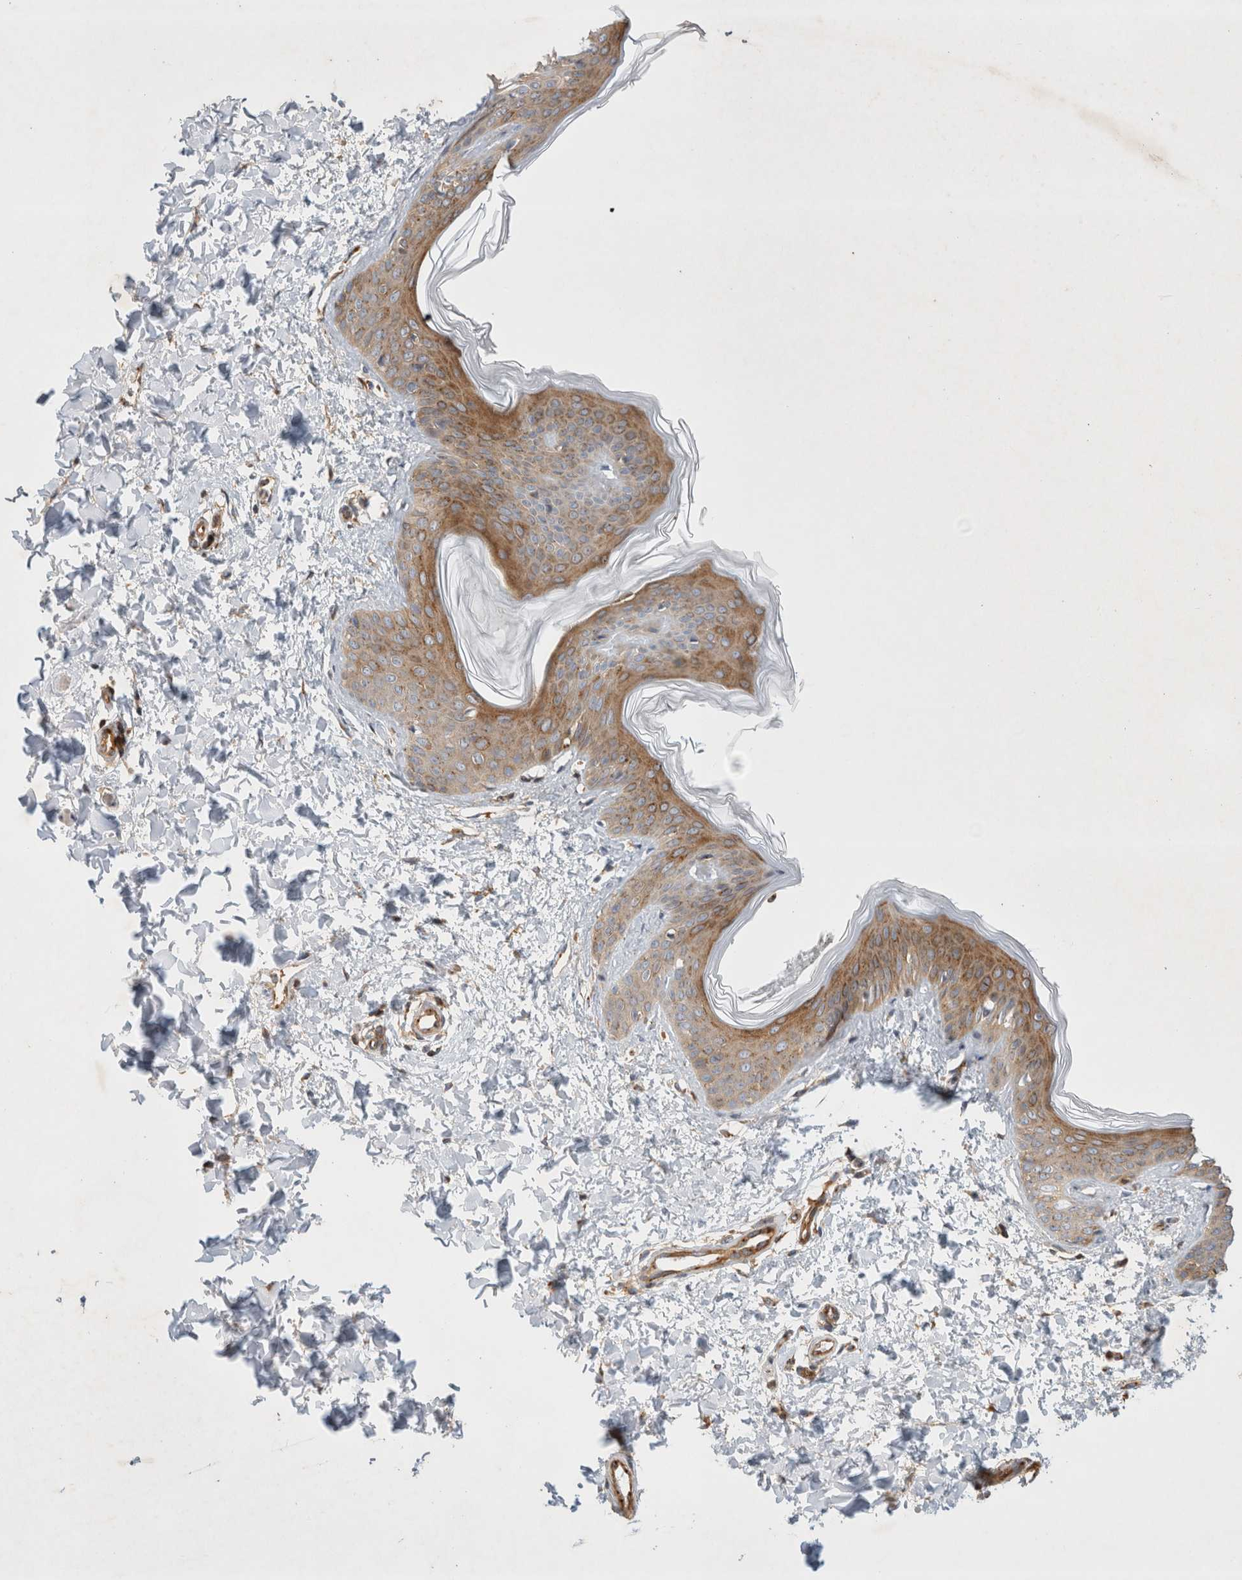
{"staining": {"intensity": "moderate", "quantity": ">75%", "location": "cytoplasmic/membranous"}, "tissue": "skin", "cell_type": "Fibroblasts", "image_type": "normal", "snomed": [{"axis": "morphology", "description": "Normal tissue, NOS"}, {"axis": "topography", "description": "Skin"}], "caption": "Protein positivity by immunohistochemistry (IHC) exhibits moderate cytoplasmic/membranous positivity in about >75% of fibroblasts in unremarkable skin.", "gene": "GPR150", "patient": {"sex": "female", "age": 17}}